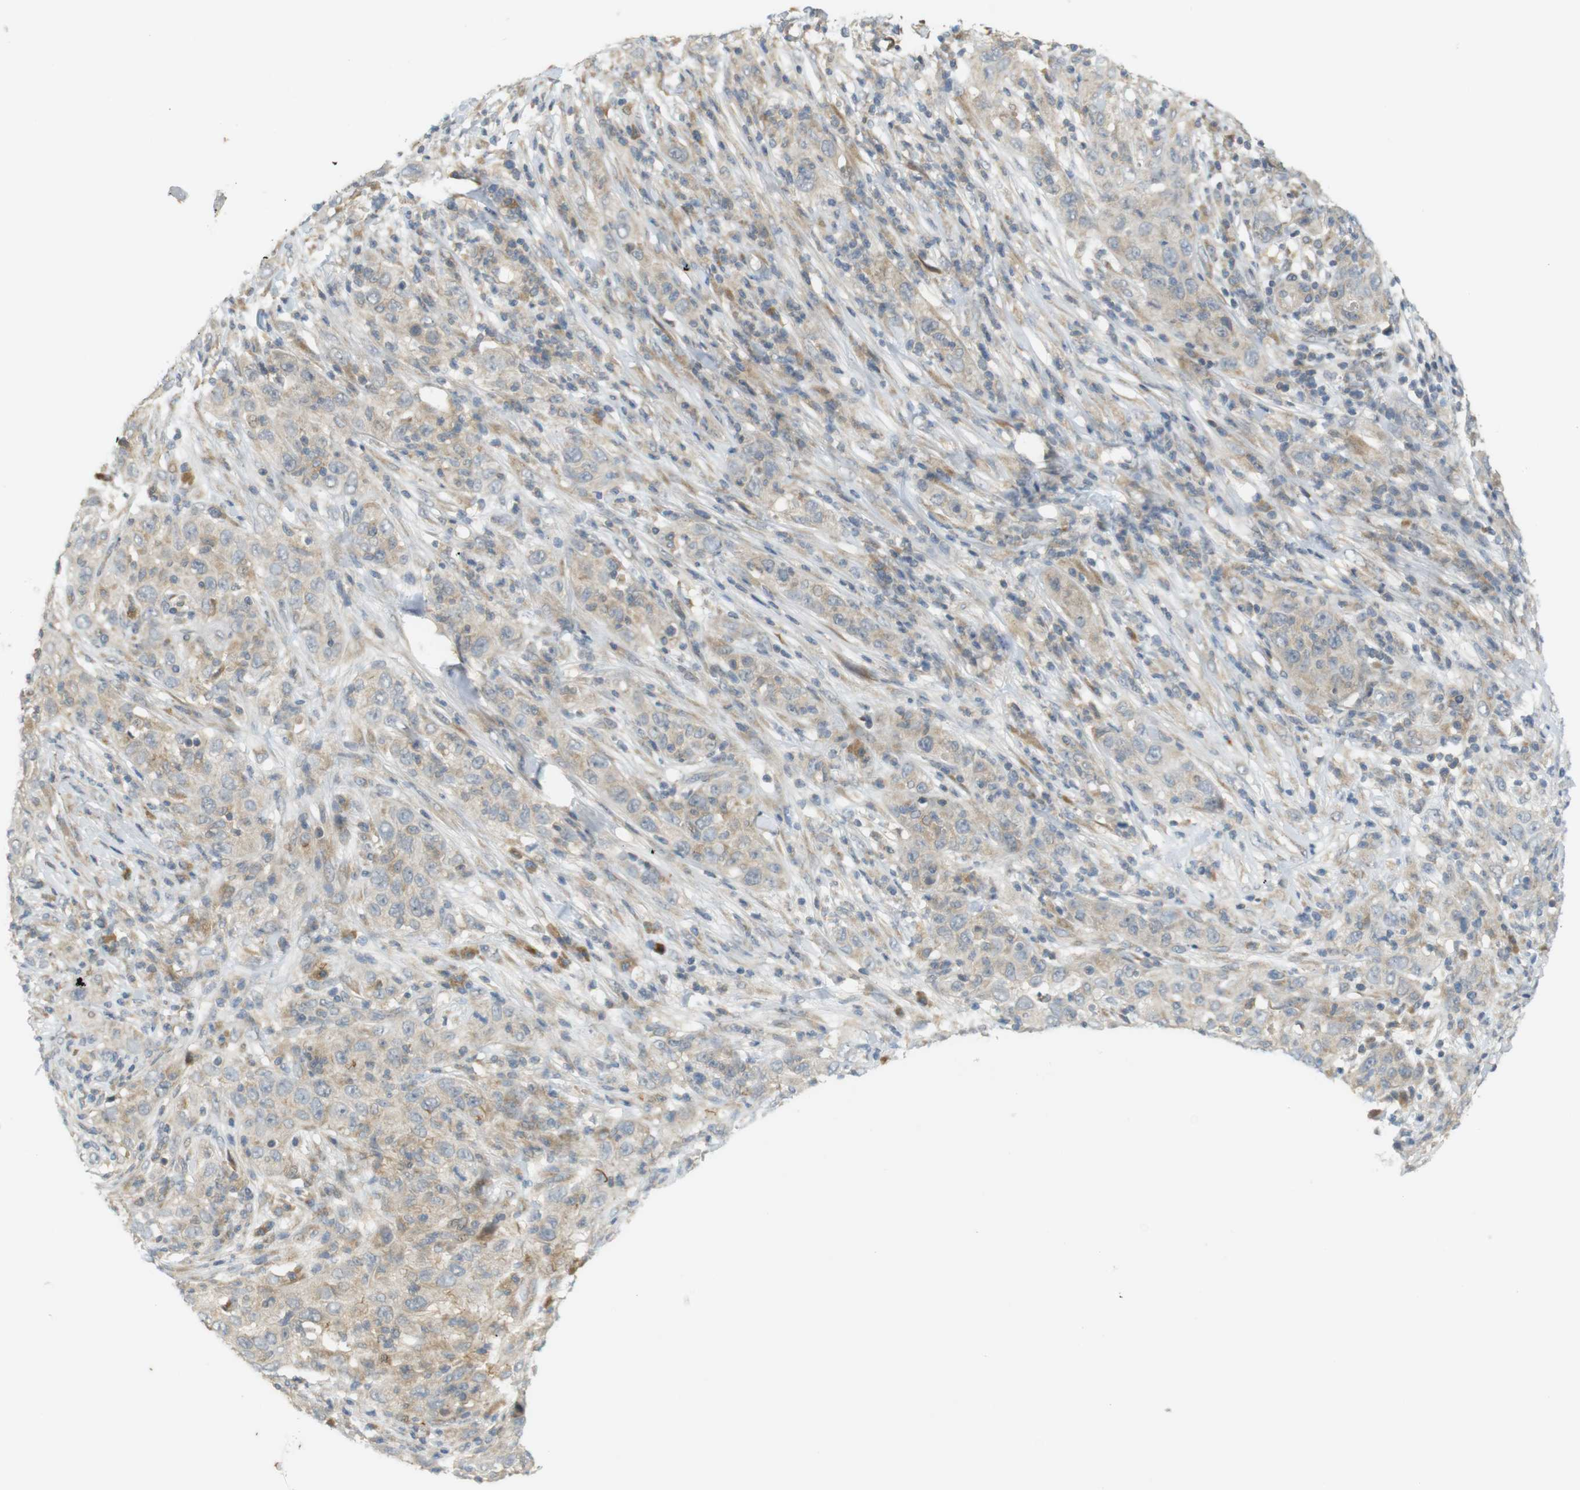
{"staining": {"intensity": "weak", "quantity": "<25%", "location": "cytoplasmic/membranous"}, "tissue": "skin cancer", "cell_type": "Tumor cells", "image_type": "cancer", "snomed": [{"axis": "morphology", "description": "Squamous cell carcinoma, NOS"}, {"axis": "topography", "description": "Skin"}], "caption": "Tumor cells are negative for protein expression in human skin cancer (squamous cell carcinoma). (Immunohistochemistry, brightfield microscopy, high magnification).", "gene": "CLRN3", "patient": {"sex": "female", "age": 88}}